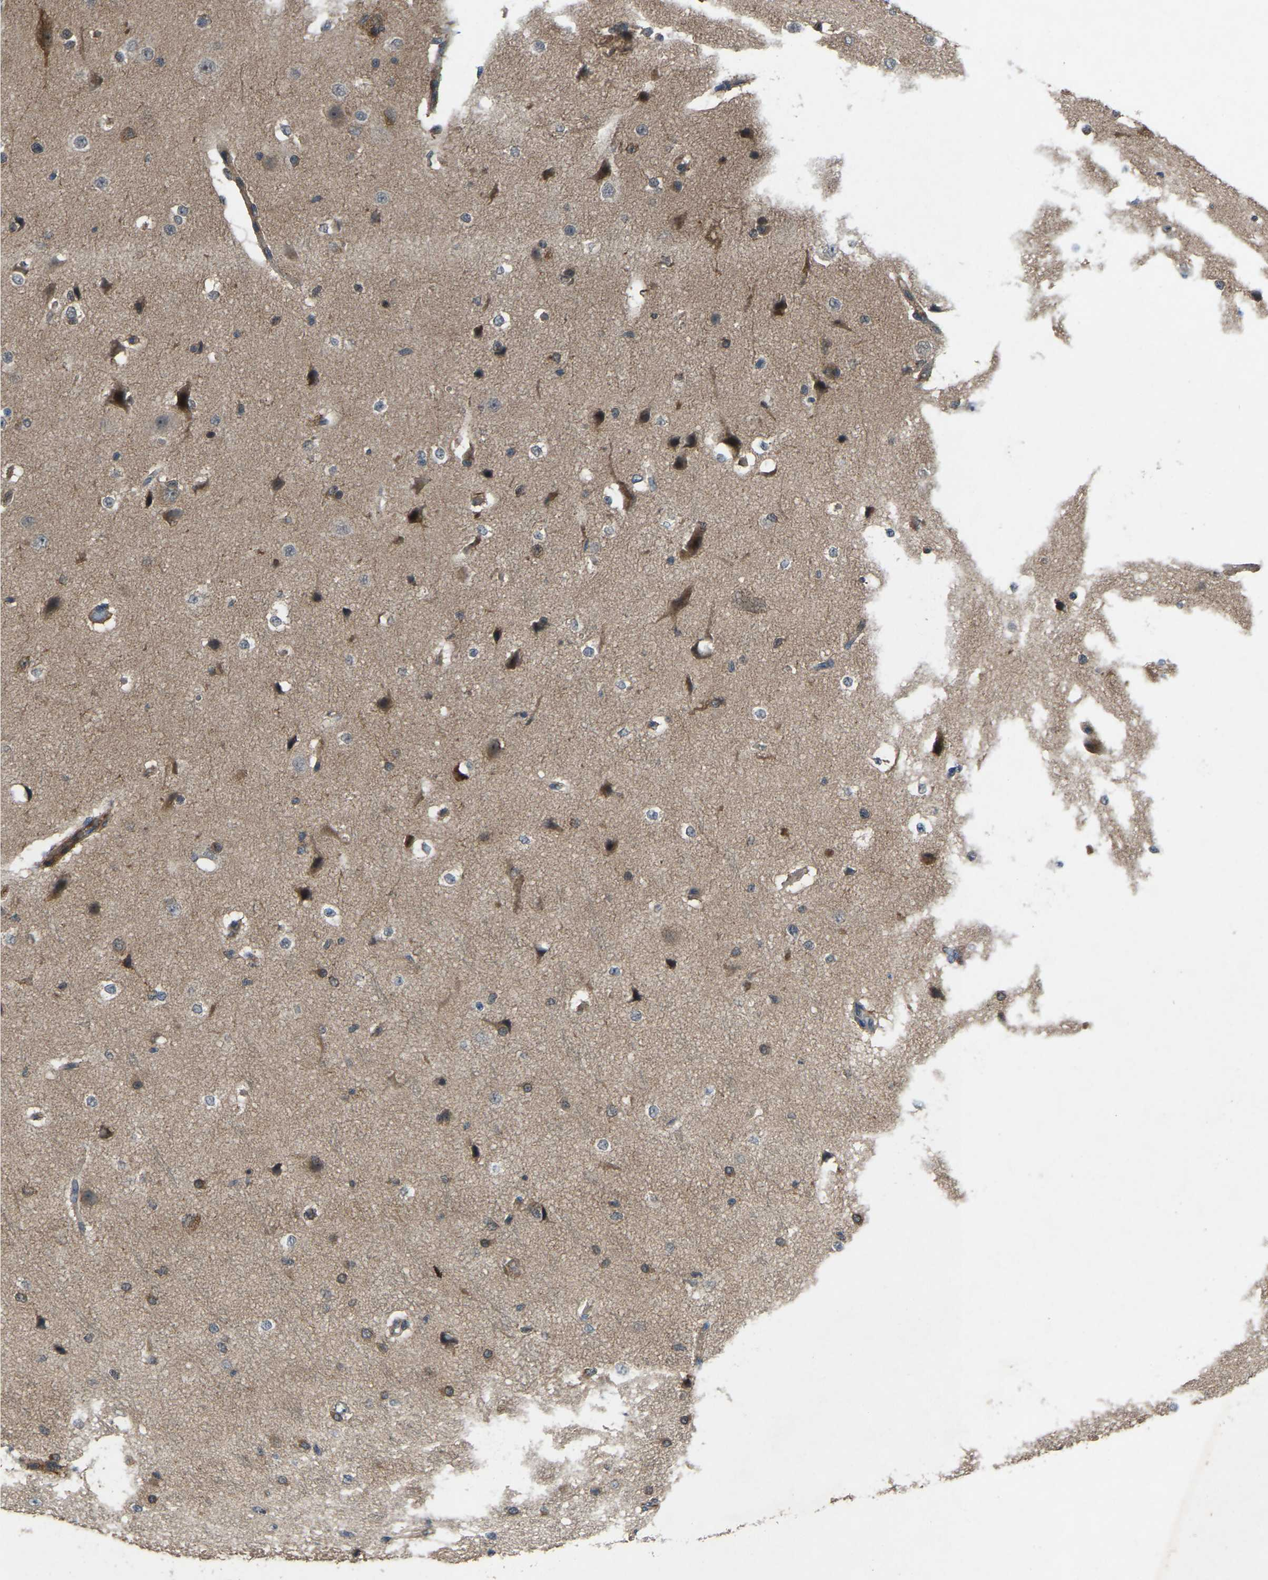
{"staining": {"intensity": "weak", "quantity": ">75%", "location": "cytoplasmic/membranous"}, "tissue": "cerebral cortex", "cell_type": "Endothelial cells", "image_type": "normal", "snomed": [{"axis": "morphology", "description": "Normal tissue, NOS"}, {"axis": "morphology", "description": "Developmental malformation"}, {"axis": "topography", "description": "Cerebral cortex"}], "caption": "High-magnification brightfield microscopy of benign cerebral cortex stained with DAB (3,3'-diaminobenzidine) (brown) and counterstained with hematoxylin (blue). endothelial cells exhibit weak cytoplasmic/membranous expression is appreciated in about>75% of cells. (Stains: DAB (3,3'-diaminobenzidine) in brown, nuclei in blue, Microscopy: brightfield microscopy at high magnification).", "gene": "FHIT", "patient": {"sex": "female", "age": 30}}